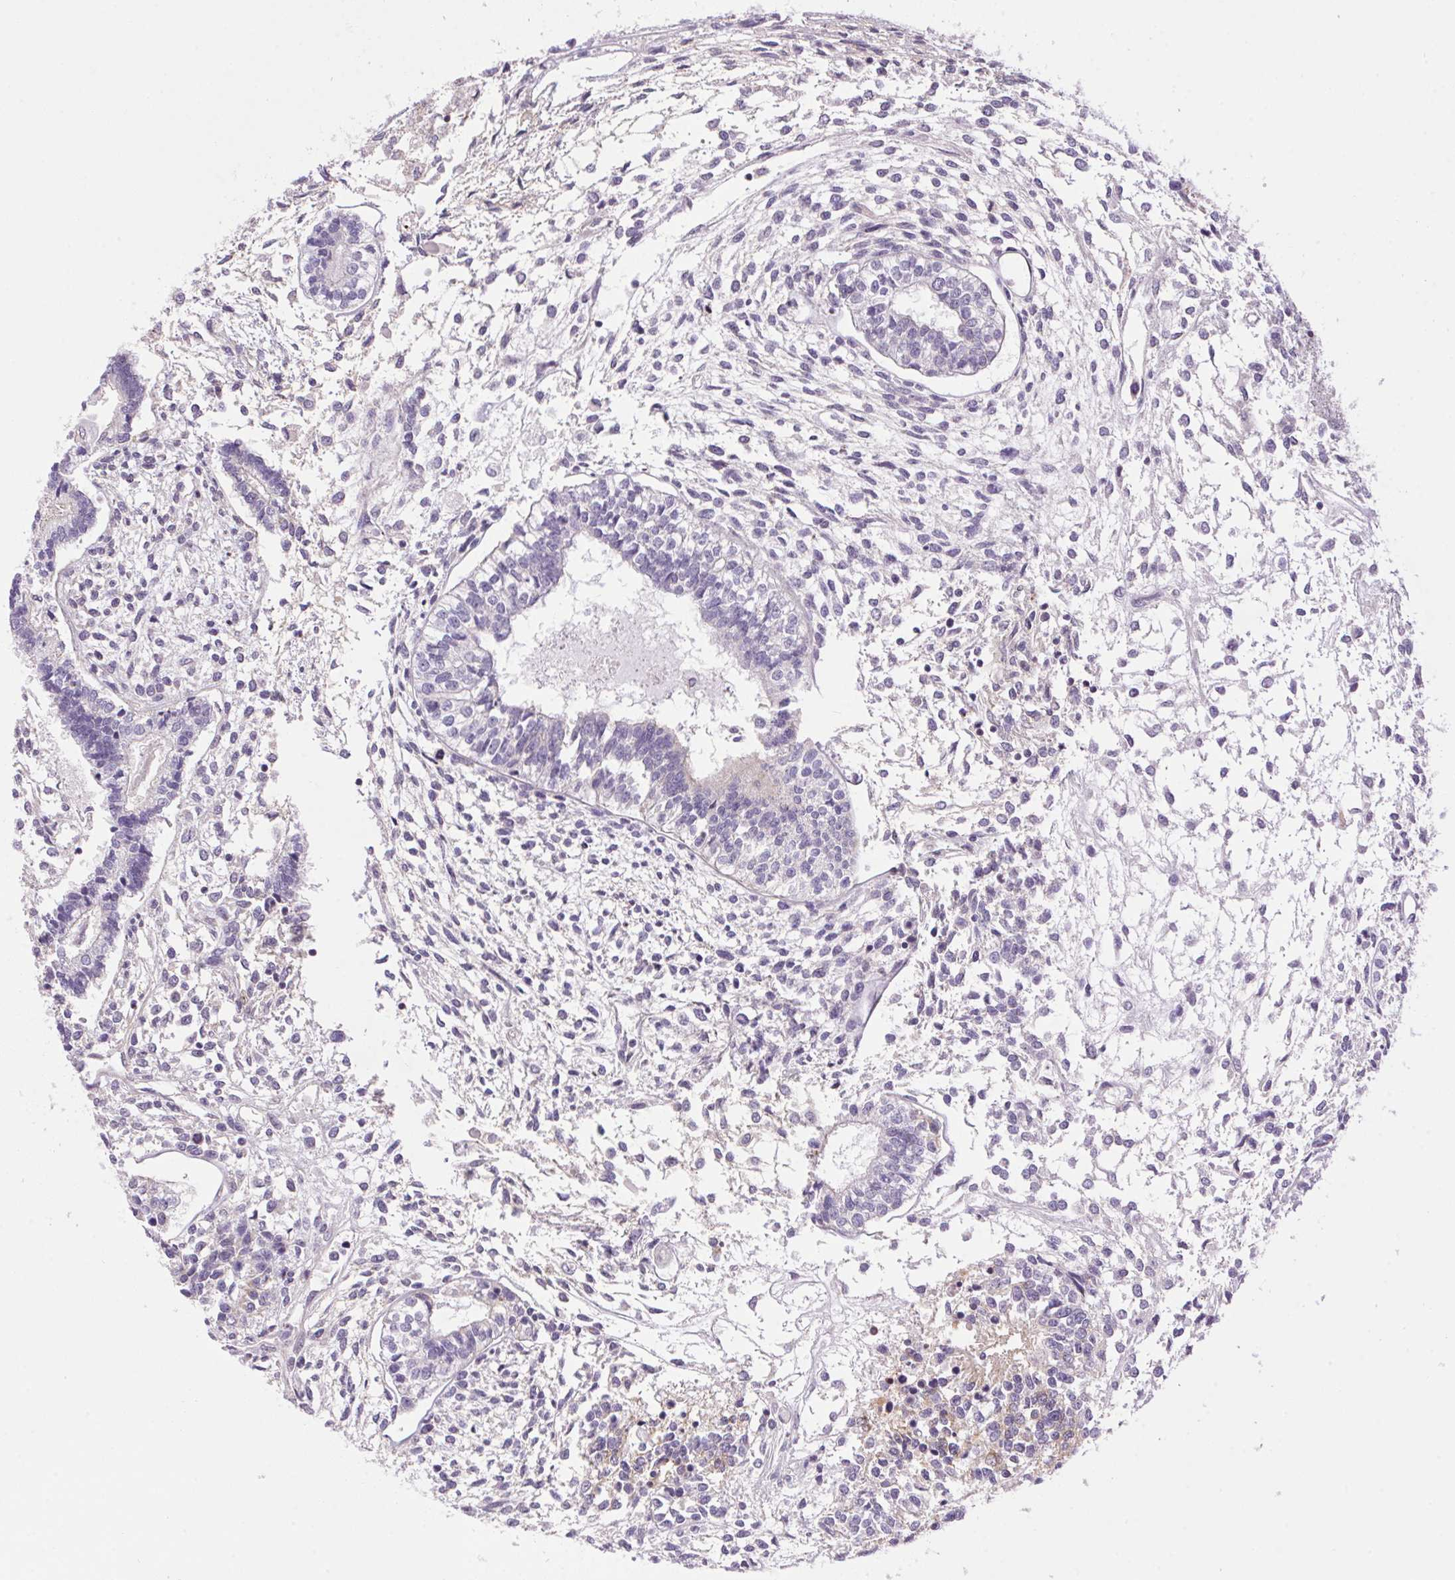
{"staining": {"intensity": "negative", "quantity": "none", "location": "none"}, "tissue": "testis cancer", "cell_type": "Tumor cells", "image_type": "cancer", "snomed": [{"axis": "morphology", "description": "Carcinoma, Embryonal, NOS"}, {"axis": "topography", "description": "Testis"}], "caption": "An image of embryonal carcinoma (testis) stained for a protein shows no brown staining in tumor cells. (Brightfield microscopy of DAB IHC at high magnification).", "gene": "SMIM13", "patient": {"sex": "male", "age": 37}}